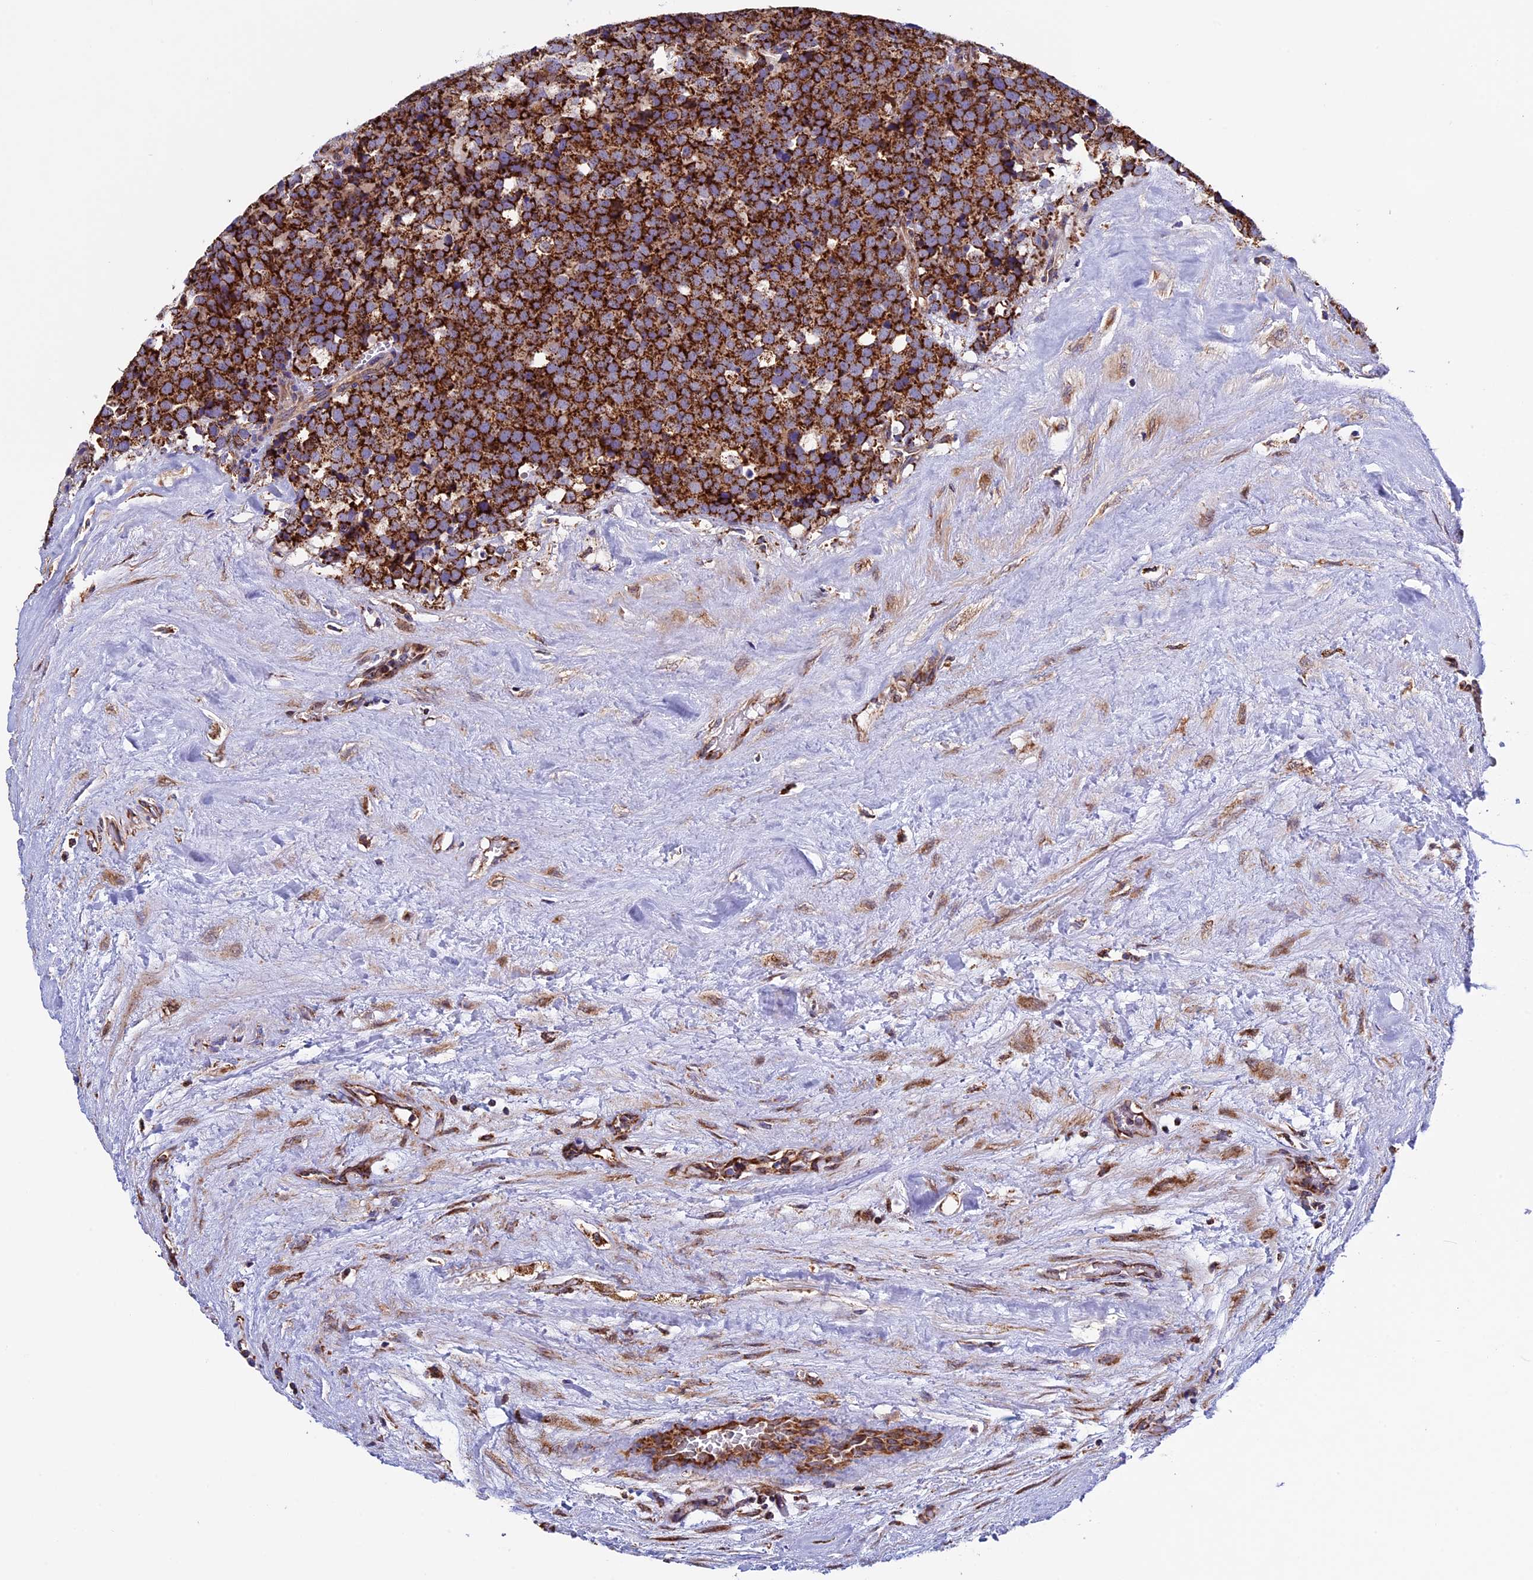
{"staining": {"intensity": "strong", "quantity": ">75%", "location": "cytoplasmic/membranous"}, "tissue": "testis cancer", "cell_type": "Tumor cells", "image_type": "cancer", "snomed": [{"axis": "morphology", "description": "Seminoma, NOS"}, {"axis": "topography", "description": "Testis"}], "caption": "Immunohistochemical staining of seminoma (testis) displays strong cytoplasmic/membranous protein positivity in about >75% of tumor cells.", "gene": "SLC9A5", "patient": {"sex": "male", "age": 71}}